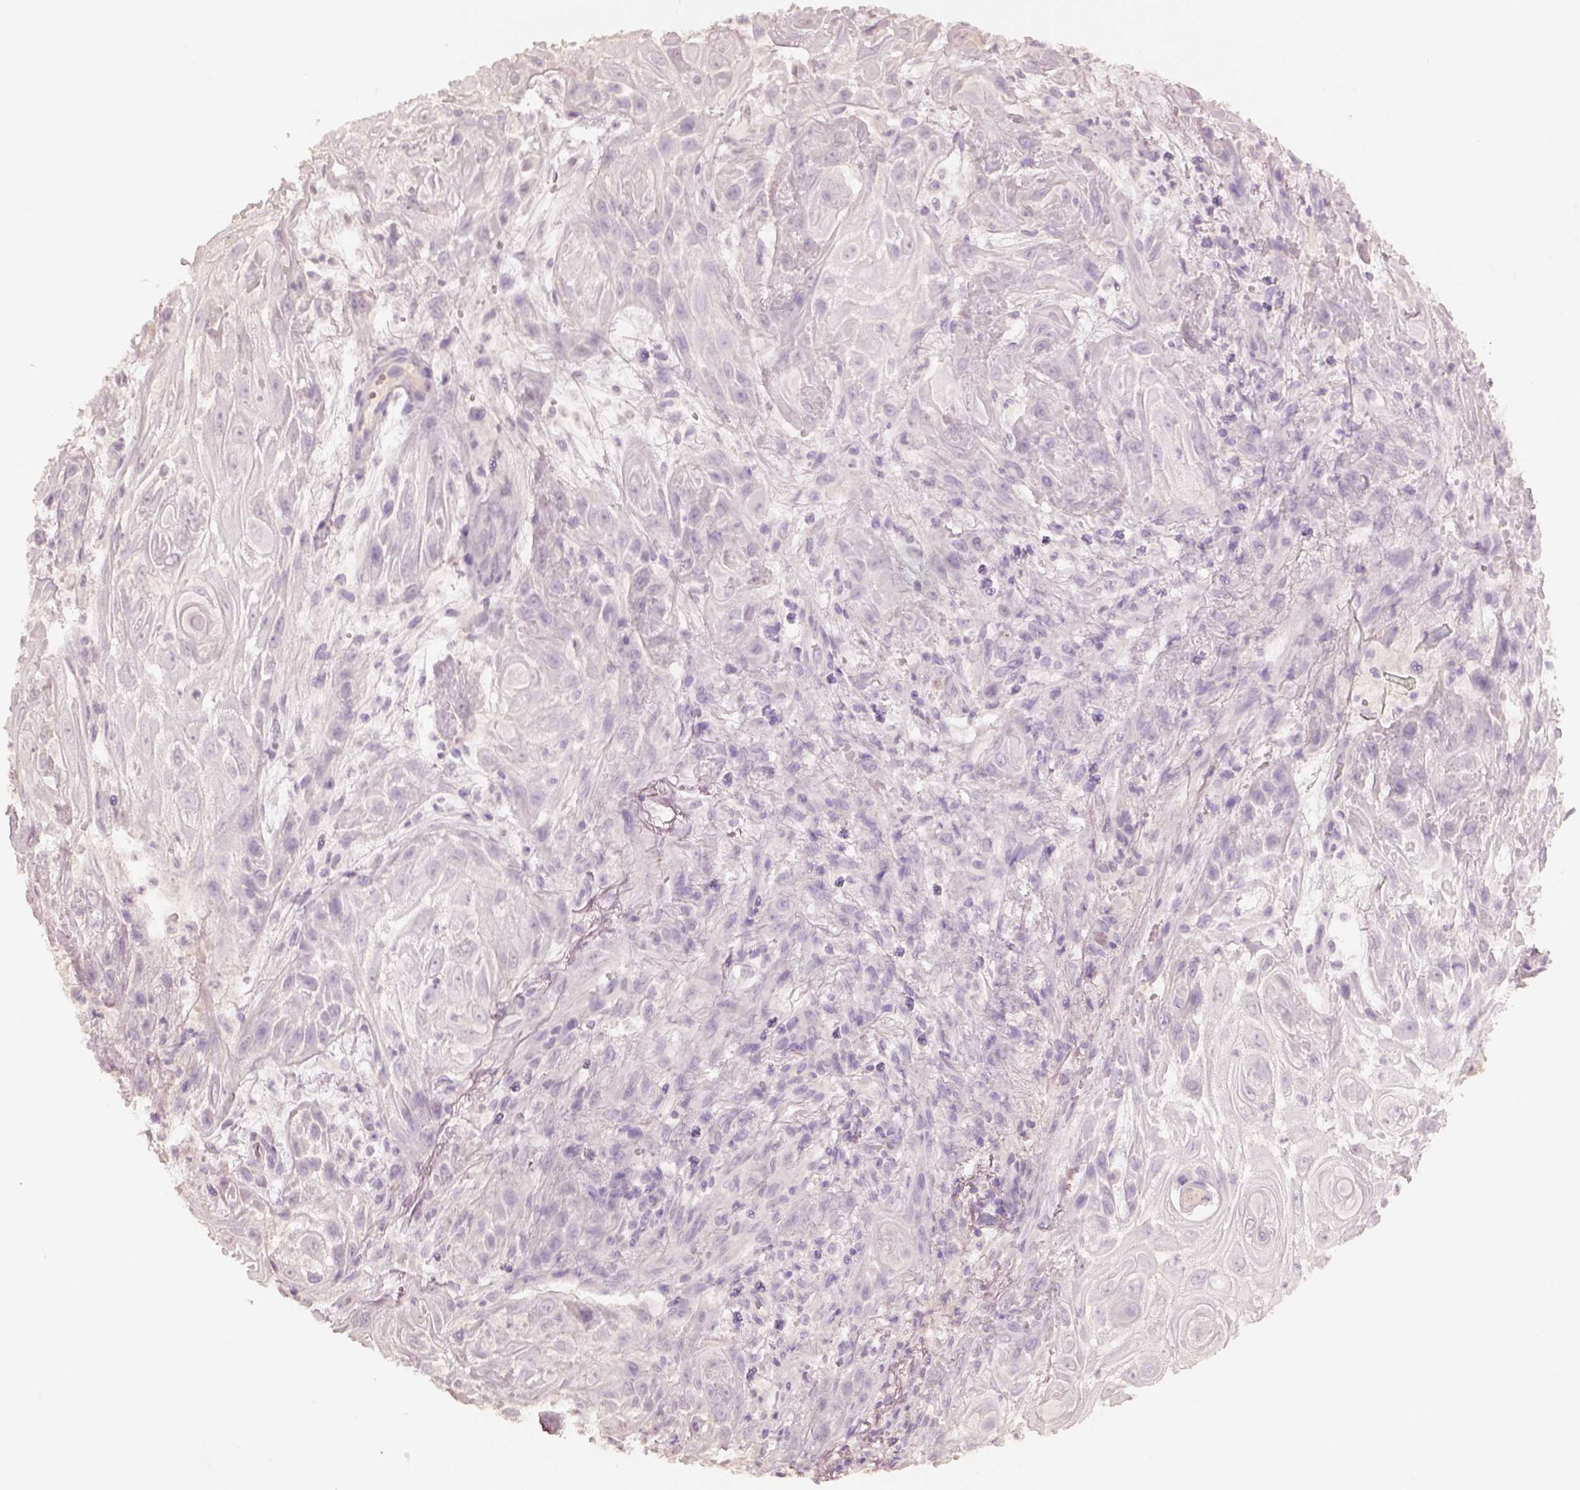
{"staining": {"intensity": "negative", "quantity": "none", "location": "none"}, "tissue": "skin cancer", "cell_type": "Tumor cells", "image_type": "cancer", "snomed": [{"axis": "morphology", "description": "Squamous cell carcinoma, NOS"}, {"axis": "topography", "description": "Skin"}], "caption": "IHC photomicrograph of squamous cell carcinoma (skin) stained for a protein (brown), which displays no staining in tumor cells.", "gene": "KCNIP3", "patient": {"sex": "male", "age": 62}}